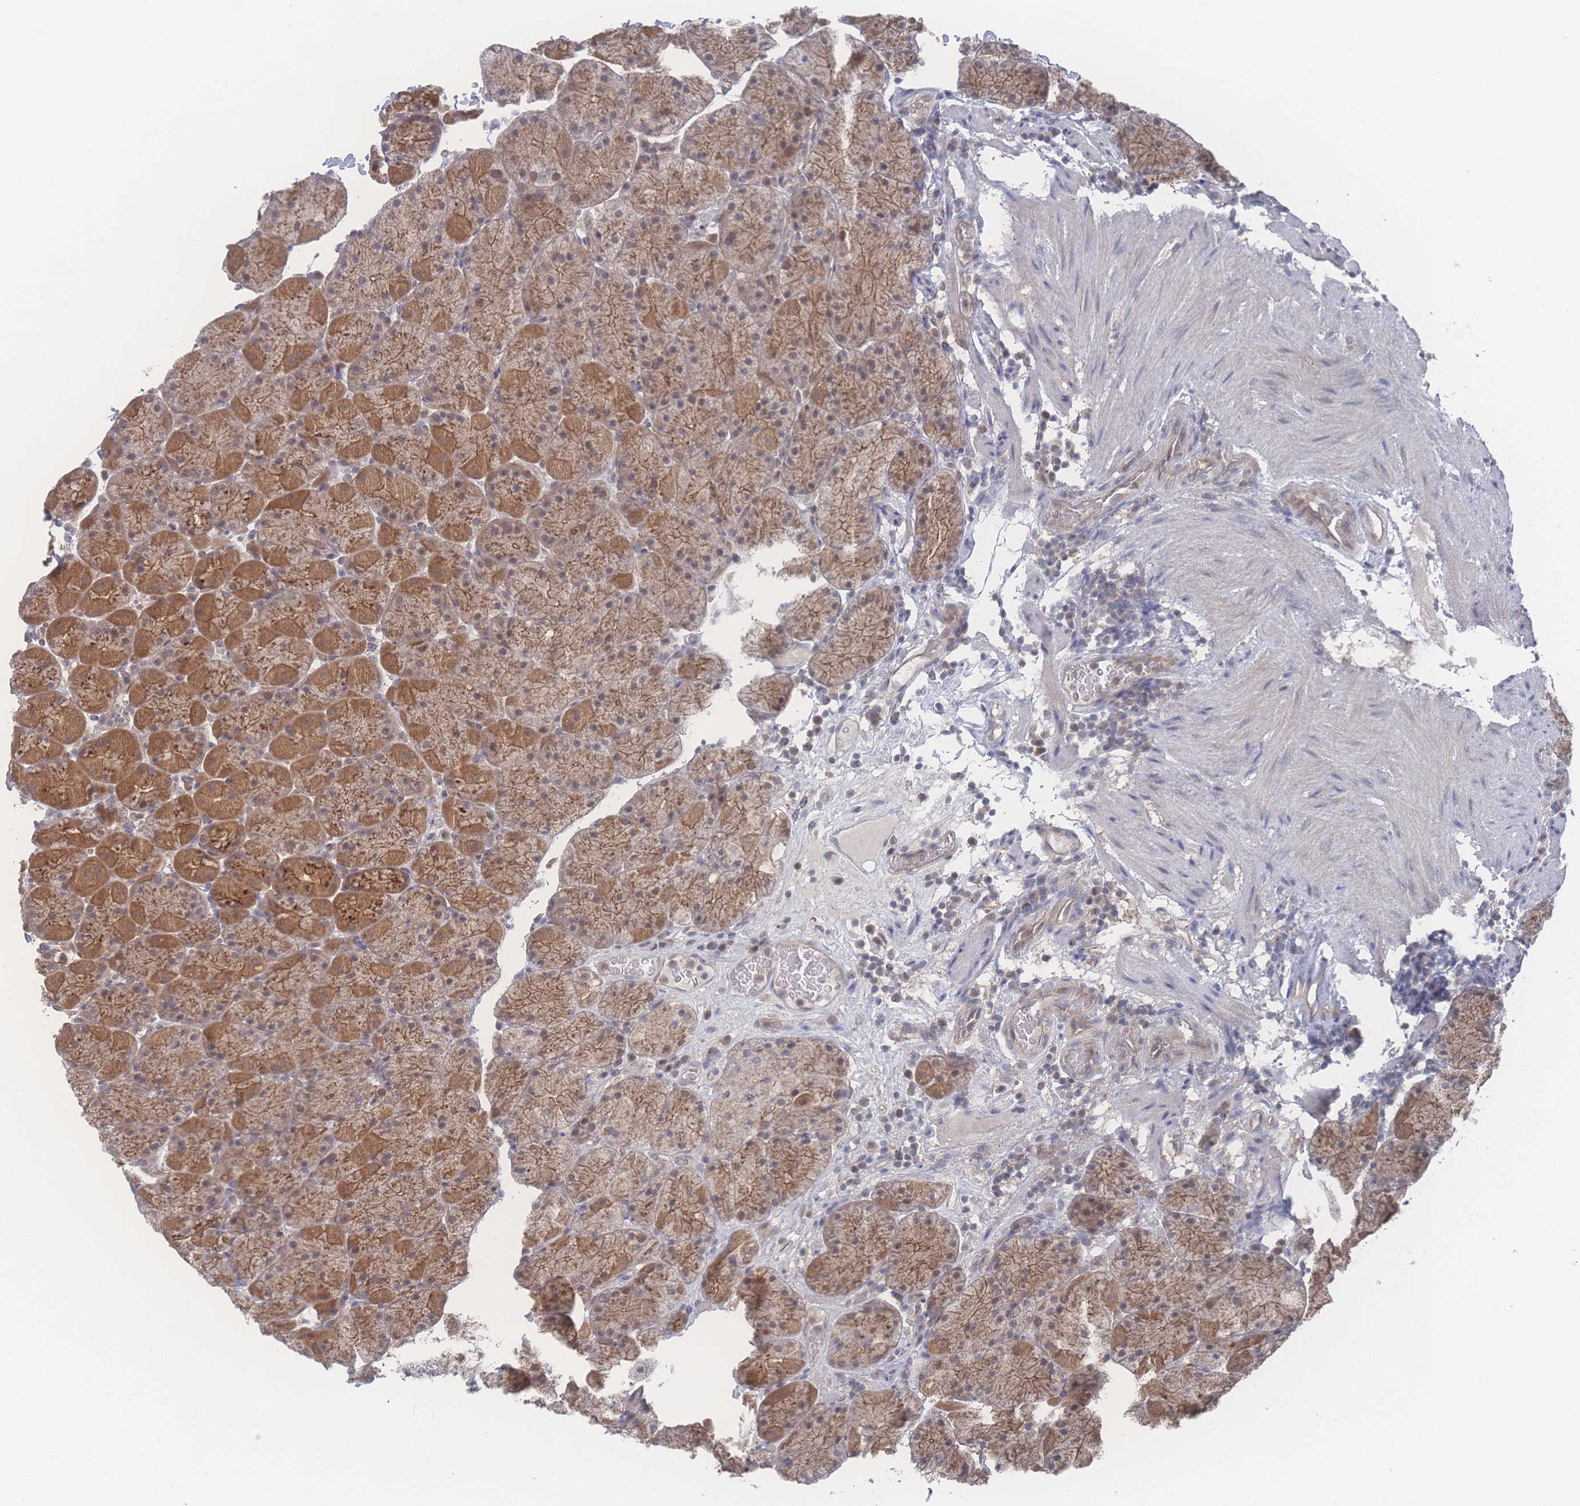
{"staining": {"intensity": "moderate", "quantity": ">75%", "location": "cytoplasmic/membranous"}, "tissue": "stomach", "cell_type": "Glandular cells", "image_type": "normal", "snomed": [{"axis": "morphology", "description": "Normal tissue, NOS"}, {"axis": "topography", "description": "Stomach, upper"}, {"axis": "topography", "description": "Stomach, lower"}], "caption": "Protein expression analysis of normal human stomach reveals moderate cytoplasmic/membranous positivity in approximately >75% of glandular cells. (brown staining indicates protein expression, while blue staining denotes nuclei).", "gene": "NBEAL1", "patient": {"sex": "male", "age": 67}}